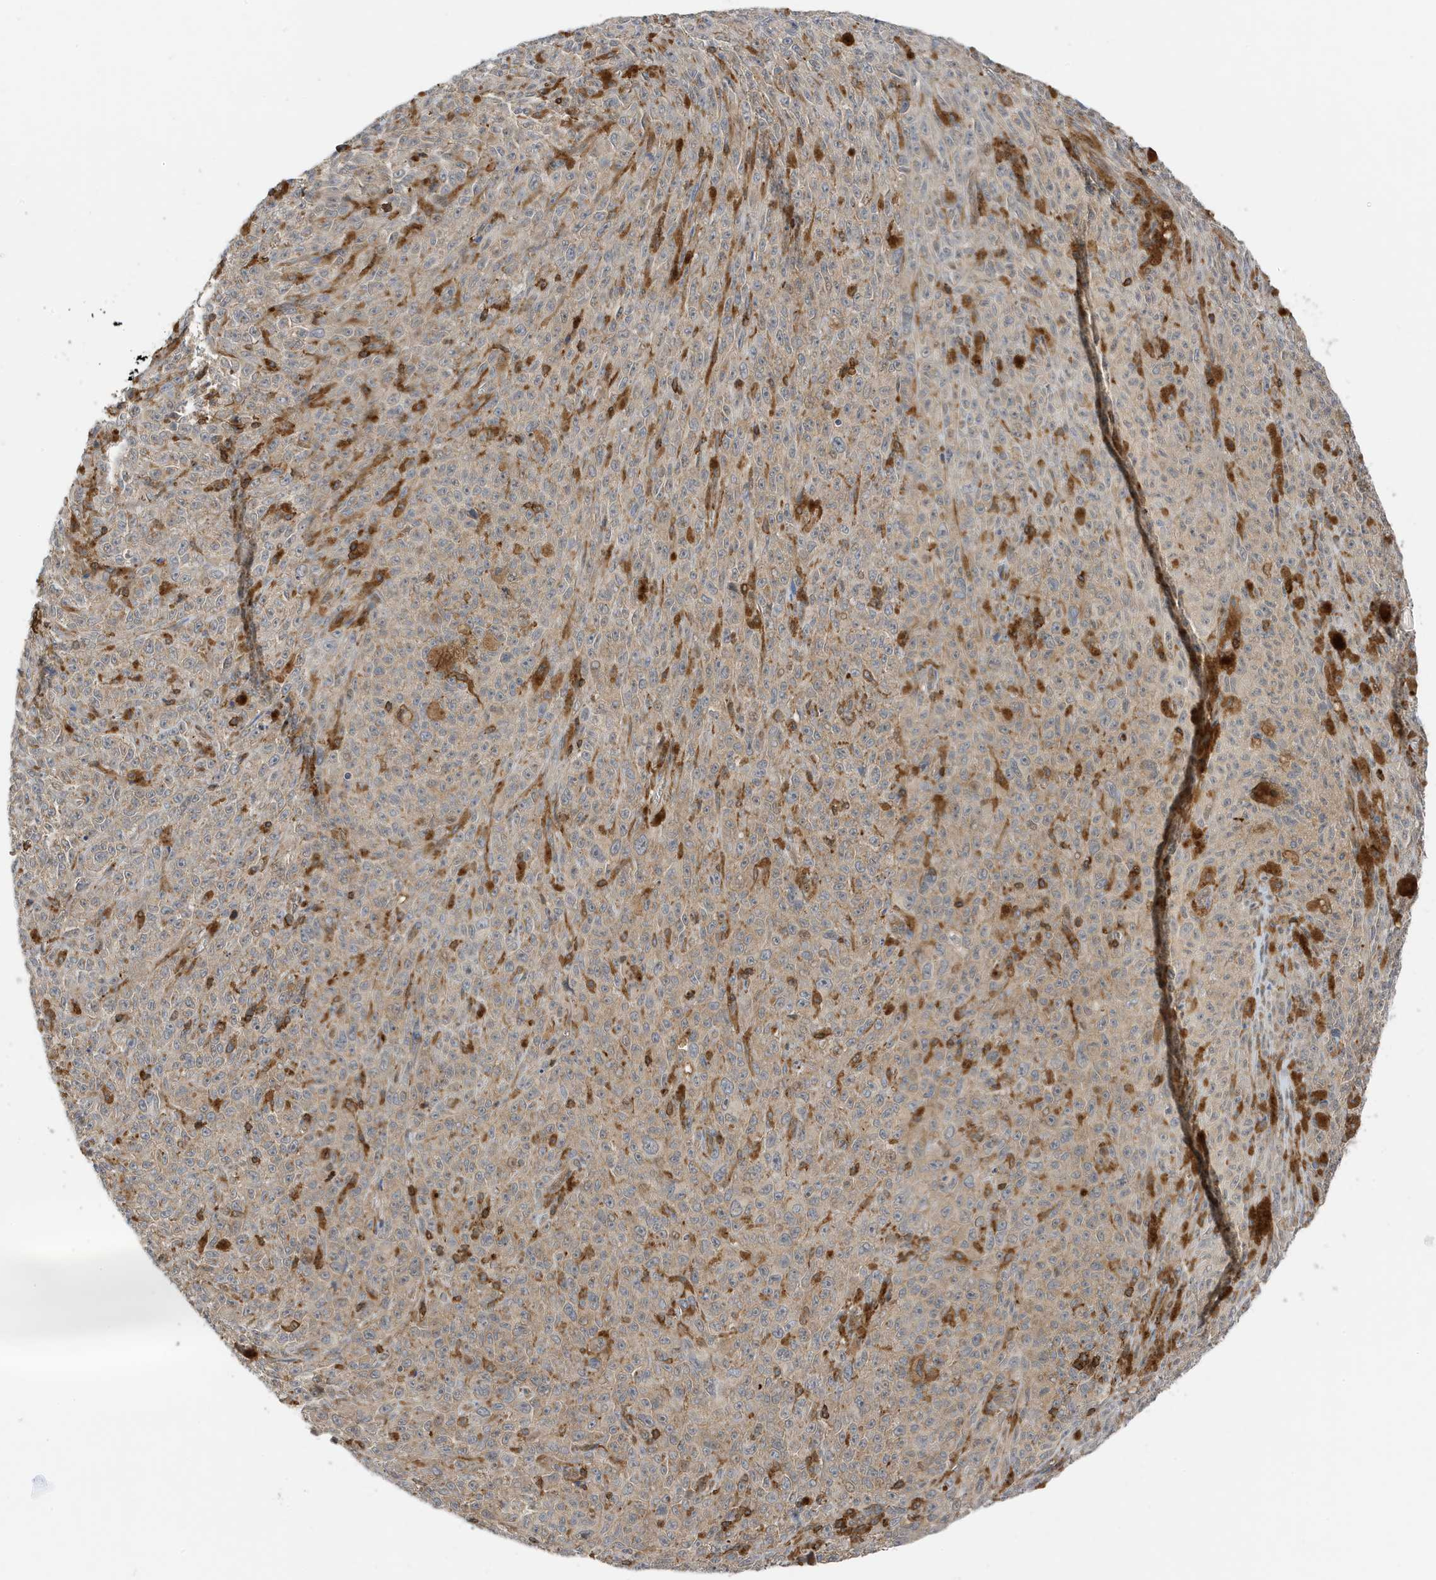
{"staining": {"intensity": "negative", "quantity": "none", "location": "none"}, "tissue": "melanoma", "cell_type": "Tumor cells", "image_type": "cancer", "snomed": [{"axis": "morphology", "description": "Malignant melanoma, NOS"}, {"axis": "topography", "description": "Skin"}], "caption": "This is an IHC image of melanoma. There is no positivity in tumor cells.", "gene": "TATDN3", "patient": {"sex": "female", "age": 82}}